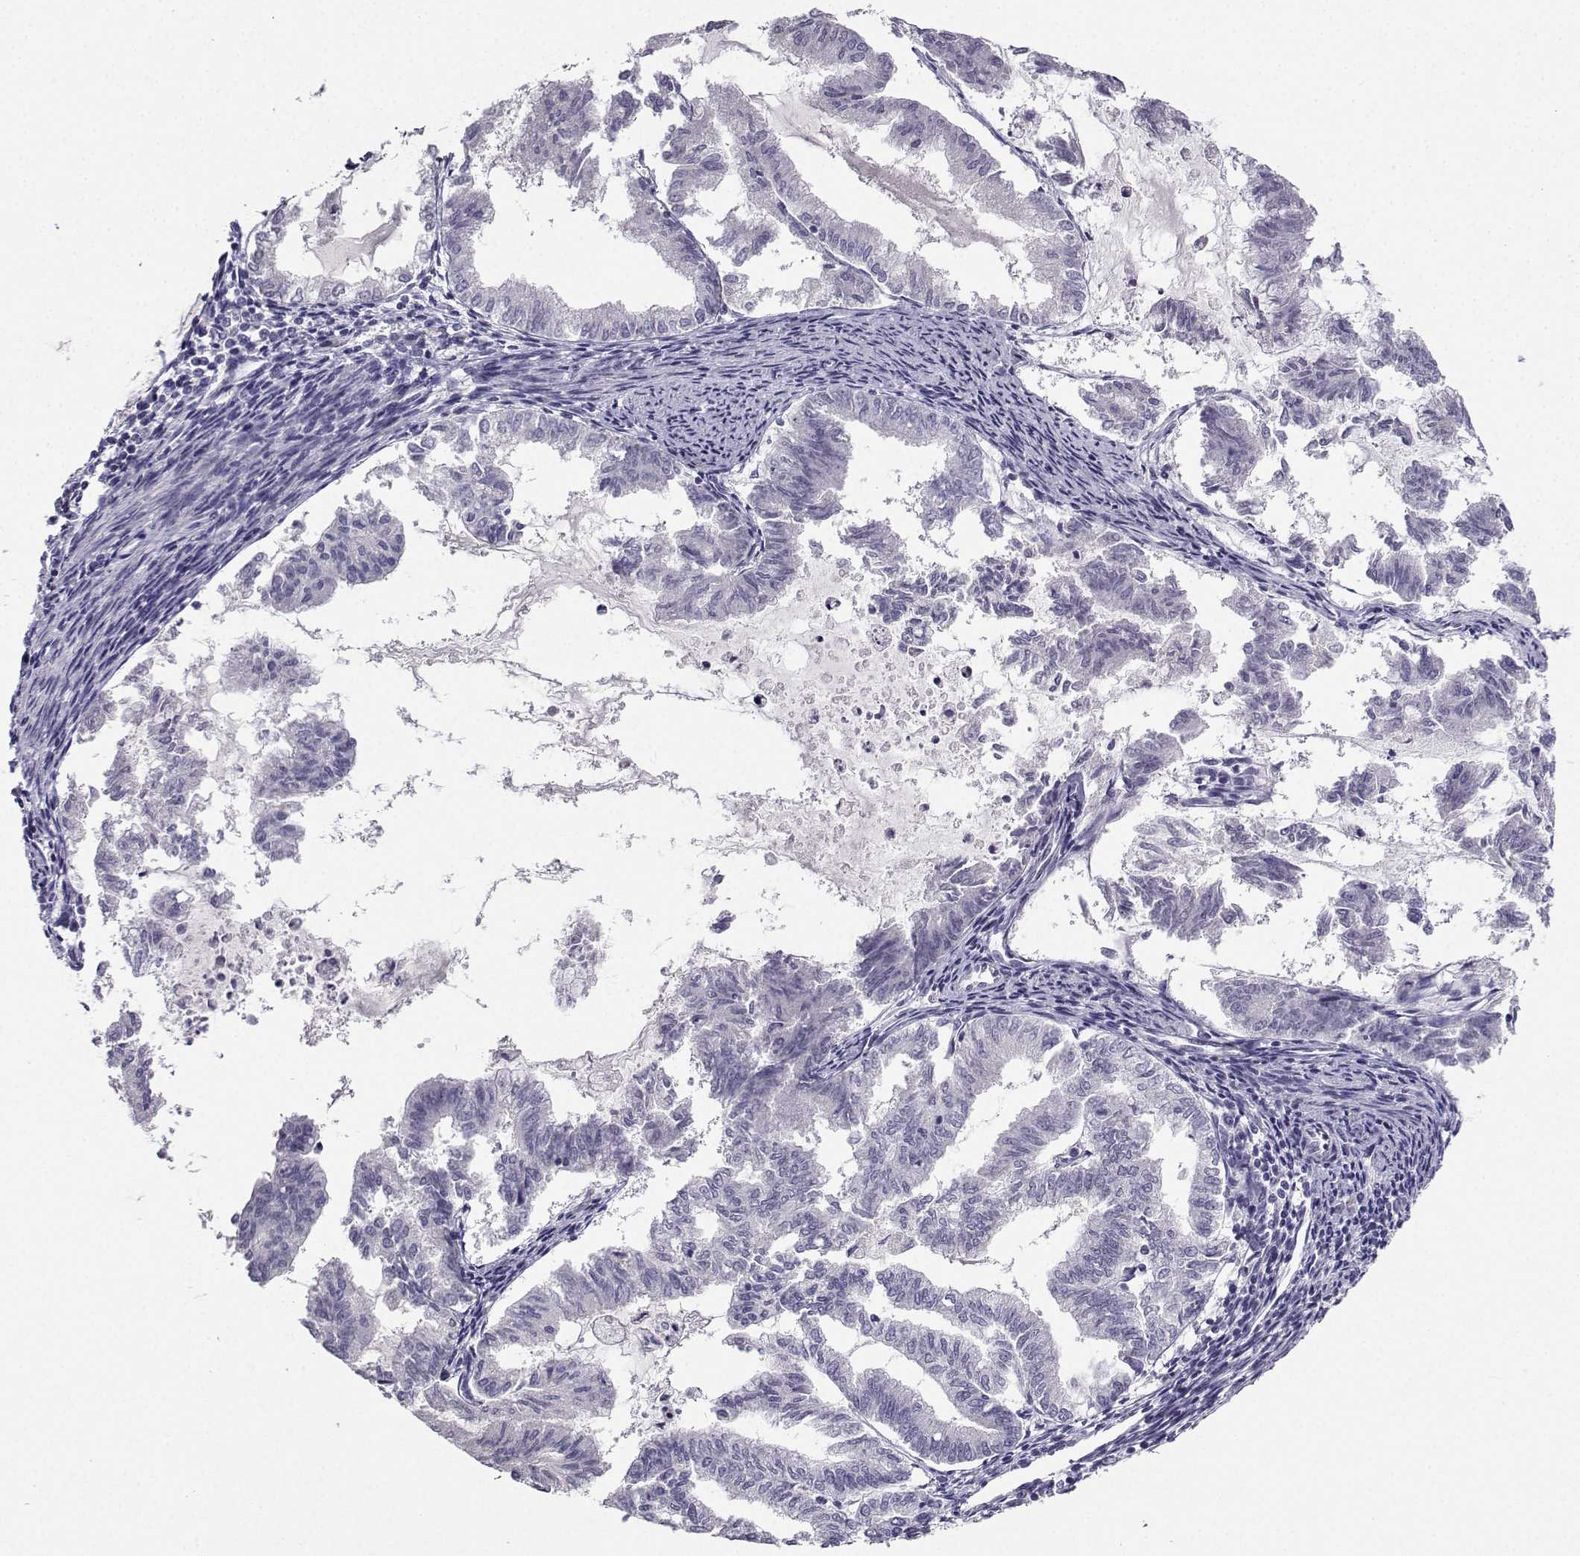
{"staining": {"intensity": "negative", "quantity": "none", "location": "none"}, "tissue": "endometrial cancer", "cell_type": "Tumor cells", "image_type": "cancer", "snomed": [{"axis": "morphology", "description": "Adenocarcinoma, NOS"}, {"axis": "topography", "description": "Endometrium"}], "caption": "Adenocarcinoma (endometrial) was stained to show a protein in brown. There is no significant expression in tumor cells.", "gene": "CRYBB1", "patient": {"sex": "female", "age": 79}}